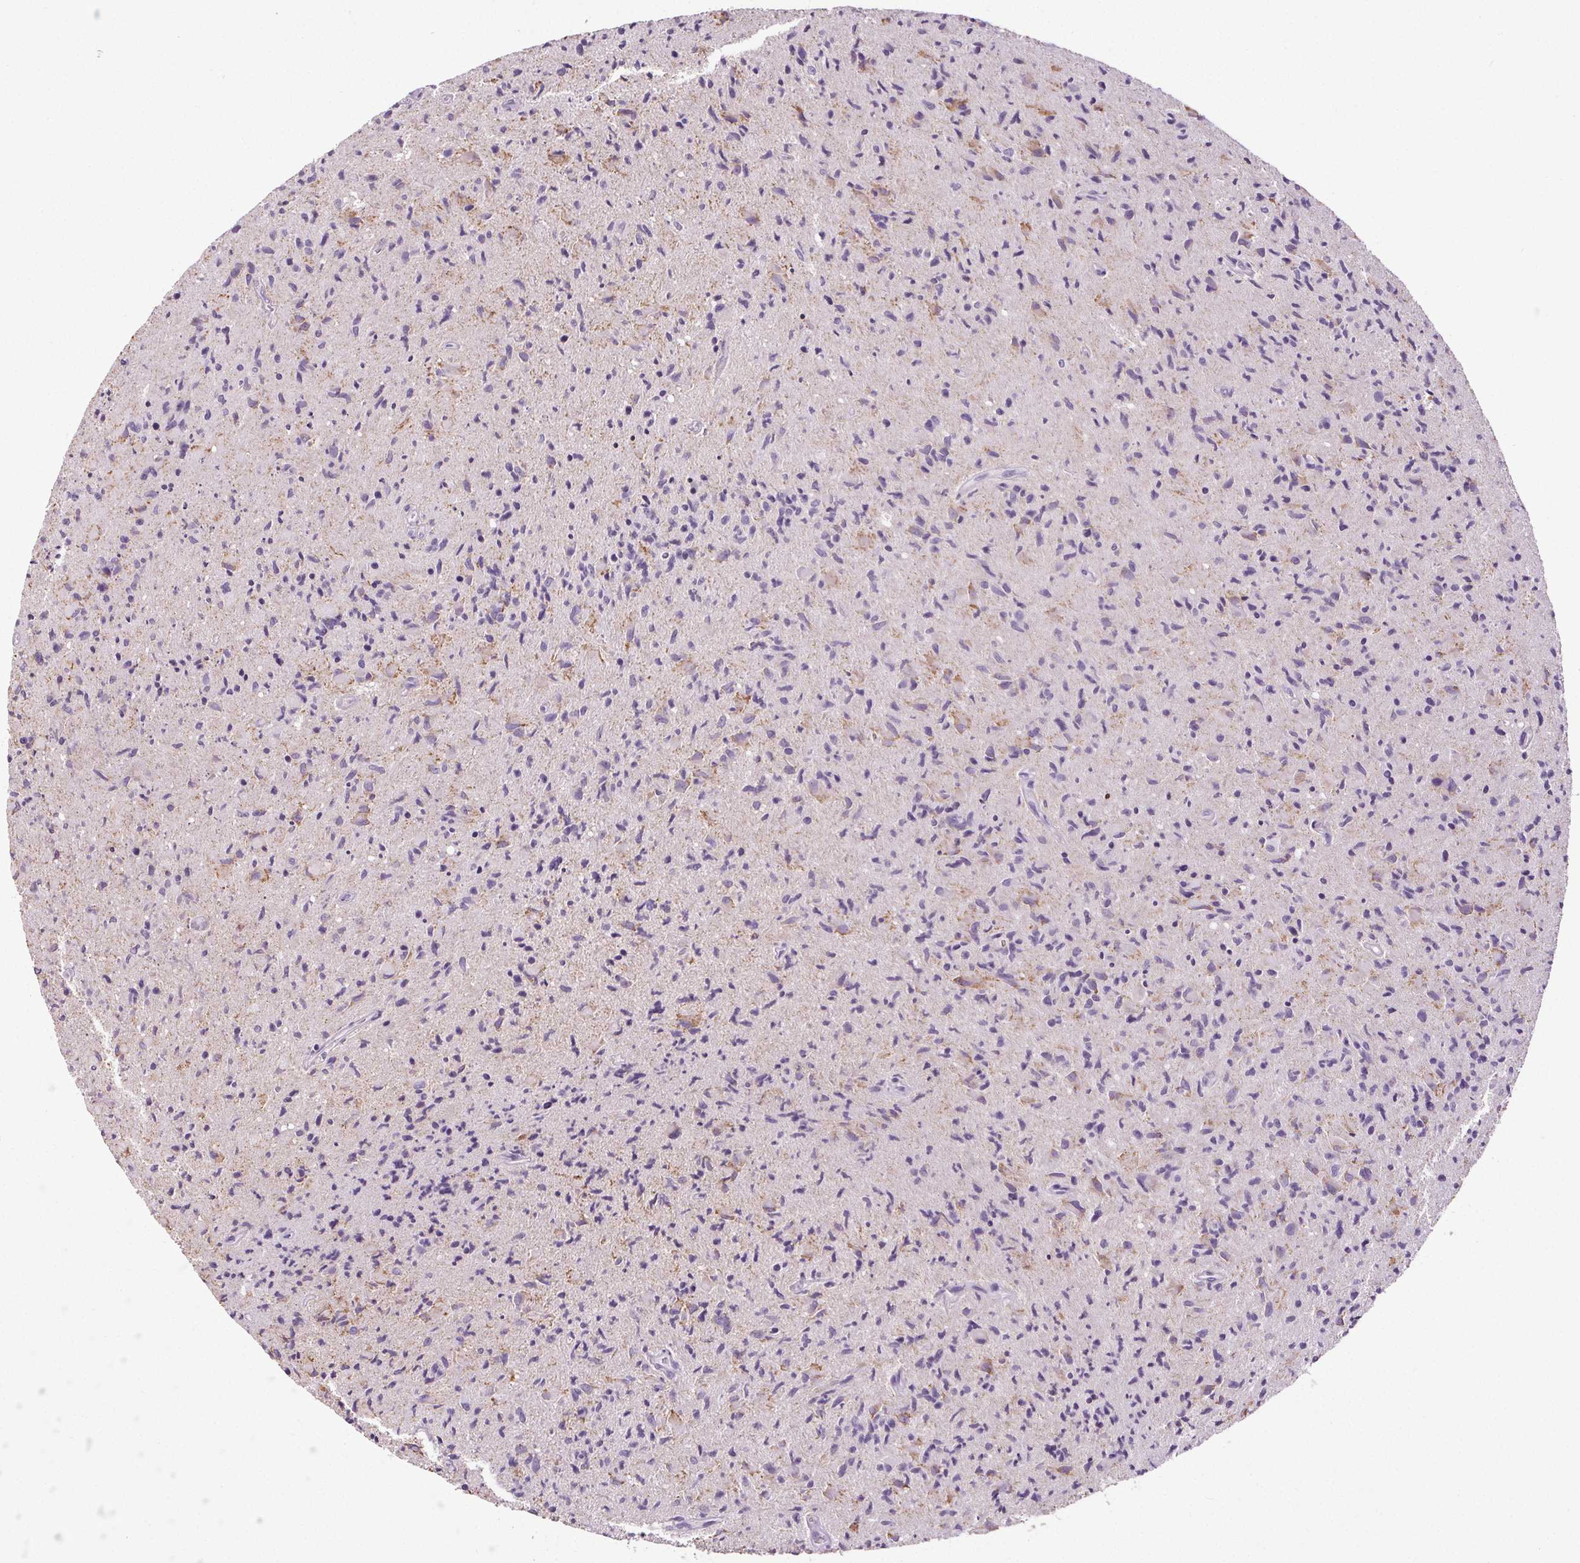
{"staining": {"intensity": "negative", "quantity": "none", "location": "none"}, "tissue": "glioma", "cell_type": "Tumor cells", "image_type": "cancer", "snomed": [{"axis": "morphology", "description": "Glioma, malignant, High grade"}, {"axis": "topography", "description": "Brain"}], "caption": "Photomicrograph shows no significant protein positivity in tumor cells of malignant high-grade glioma. (Immunohistochemistry (ihc), brightfield microscopy, high magnification).", "gene": "GPIHBP1", "patient": {"sex": "male", "age": 54}}